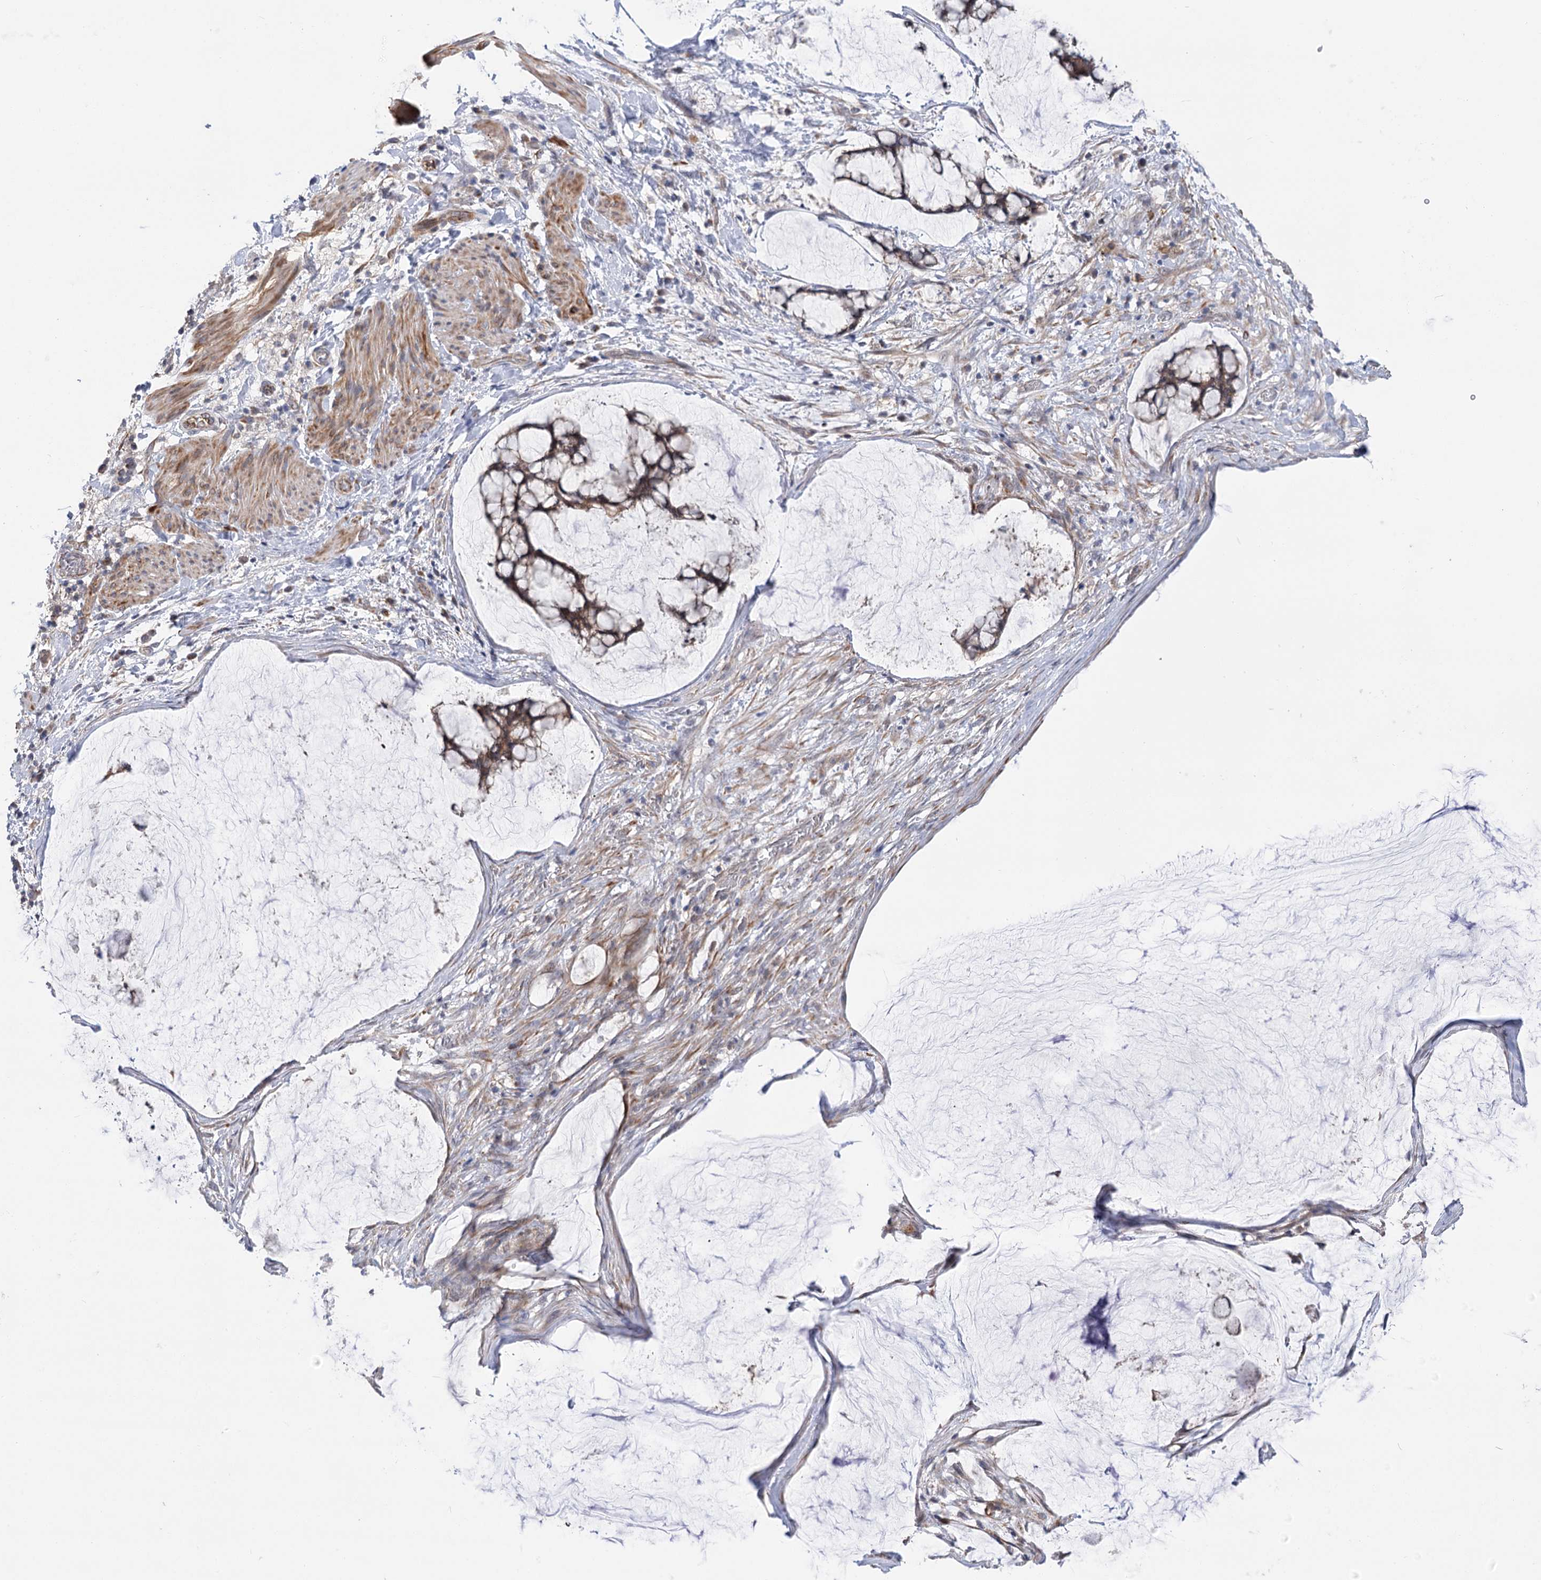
{"staining": {"intensity": "moderate", "quantity": ">75%", "location": "cytoplasmic/membranous"}, "tissue": "ovarian cancer", "cell_type": "Tumor cells", "image_type": "cancer", "snomed": [{"axis": "morphology", "description": "Cystadenocarcinoma, mucinous, NOS"}, {"axis": "topography", "description": "Ovary"}], "caption": "Tumor cells exhibit moderate cytoplasmic/membranous positivity in approximately >75% of cells in ovarian cancer (mucinous cystadenocarcinoma).", "gene": "ECHDC3", "patient": {"sex": "female", "age": 42}}